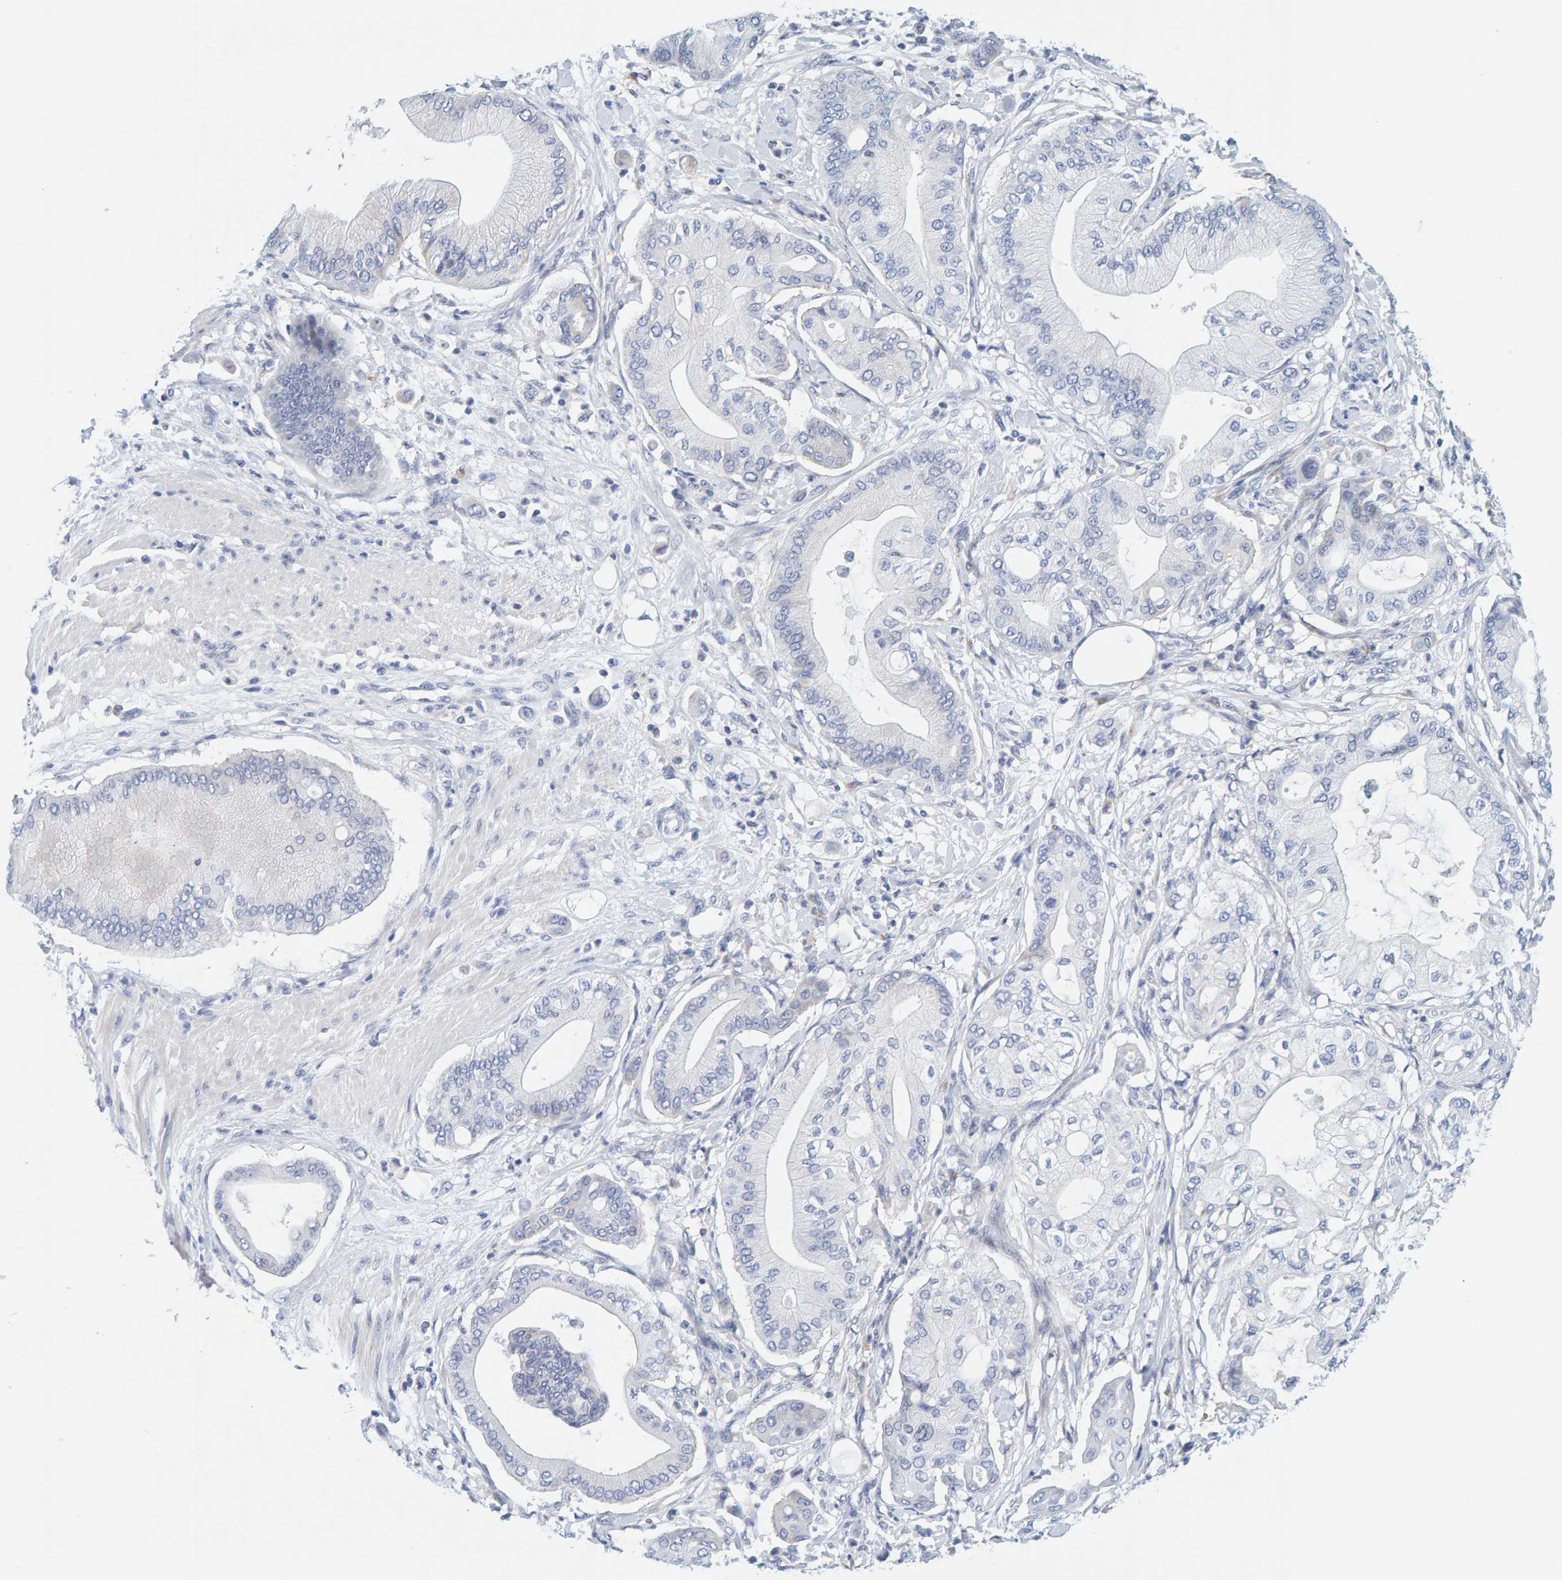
{"staining": {"intensity": "negative", "quantity": "none", "location": "none"}, "tissue": "pancreatic cancer", "cell_type": "Tumor cells", "image_type": "cancer", "snomed": [{"axis": "morphology", "description": "Adenocarcinoma, NOS"}, {"axis": "morphology", "description": "Adenocarcinoma, metastatic, NOS"}, {"axis": "topography", "description": "Lymph node"}, {"axis": "topography", "description": "Pancreas"}, {"axis": "topography", "description": "Duodenum"}], "caption": "High magnification brightfield microscopy of pancreatic cancer (adenocarcinoma) stained with DAB (brown) and counterstained with hematoxylin (blue): tumor cells show no significant positivity. (DAB immunohistochemistry (IHC) visualized using brightfield microscopy, high magnification).", "gene": "MOG", "patient": {"sex": "female", "age": 64}}